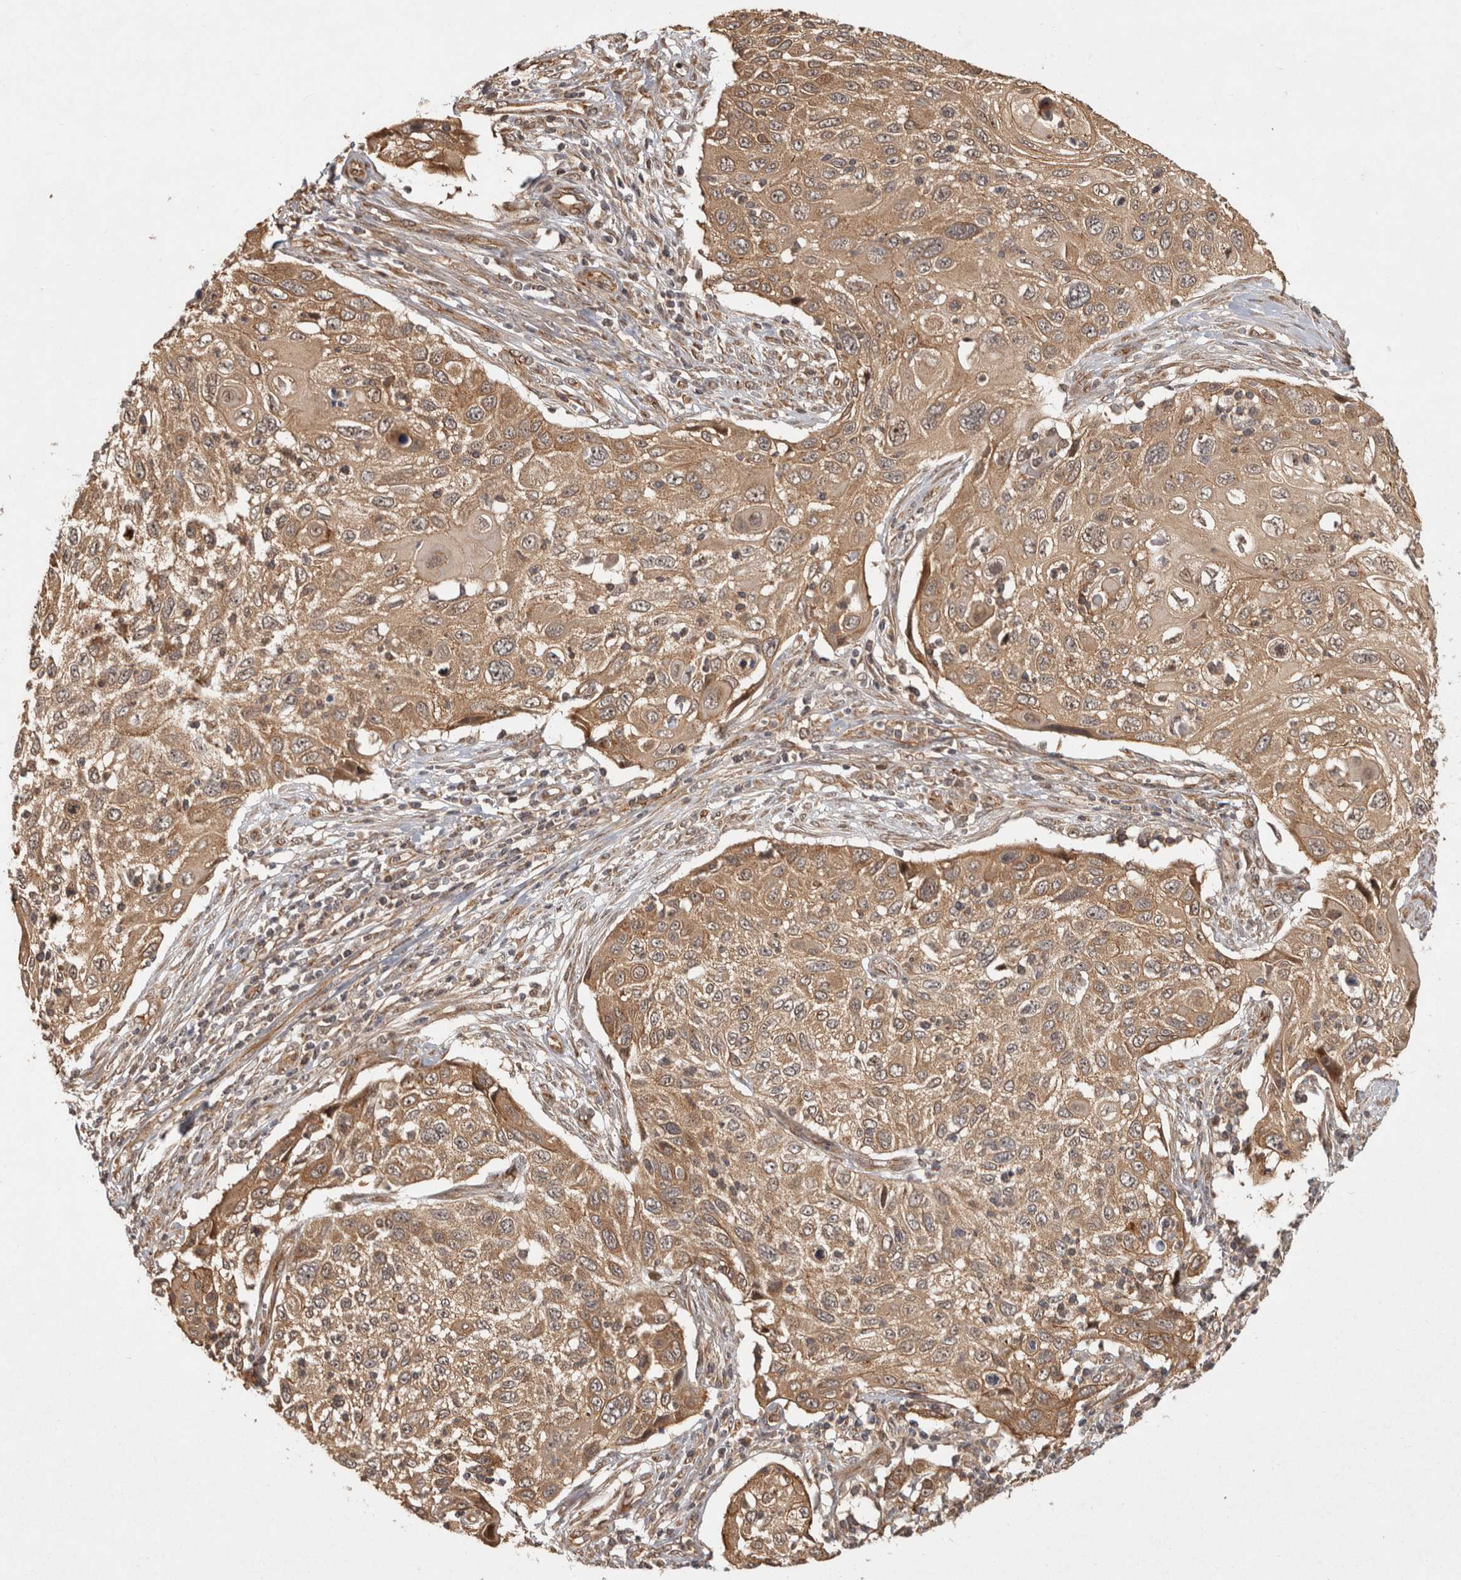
{"staining": {"intensity": "moderate", "quantity": ">75%", "location": "cytoplasmic/membranous"}, "tissue": "cervical cancer", "cell_type": "Tumor cells", "image_type": "cancer", "snomed": [{"axis": "morphology", "description": "Squamous cell carcinoma, NOS"}, {"axis": "topography", "description": "Cervix"}], "caption": "A medium amount of moderate cytoplasmic/membranous positivity is seen in about >75% of tumor cells in cervical cancer (squamous cell carcinoma) tissue.", "gene": "CAMSAP2", "patient": {"sex": "female", "age": 70}}